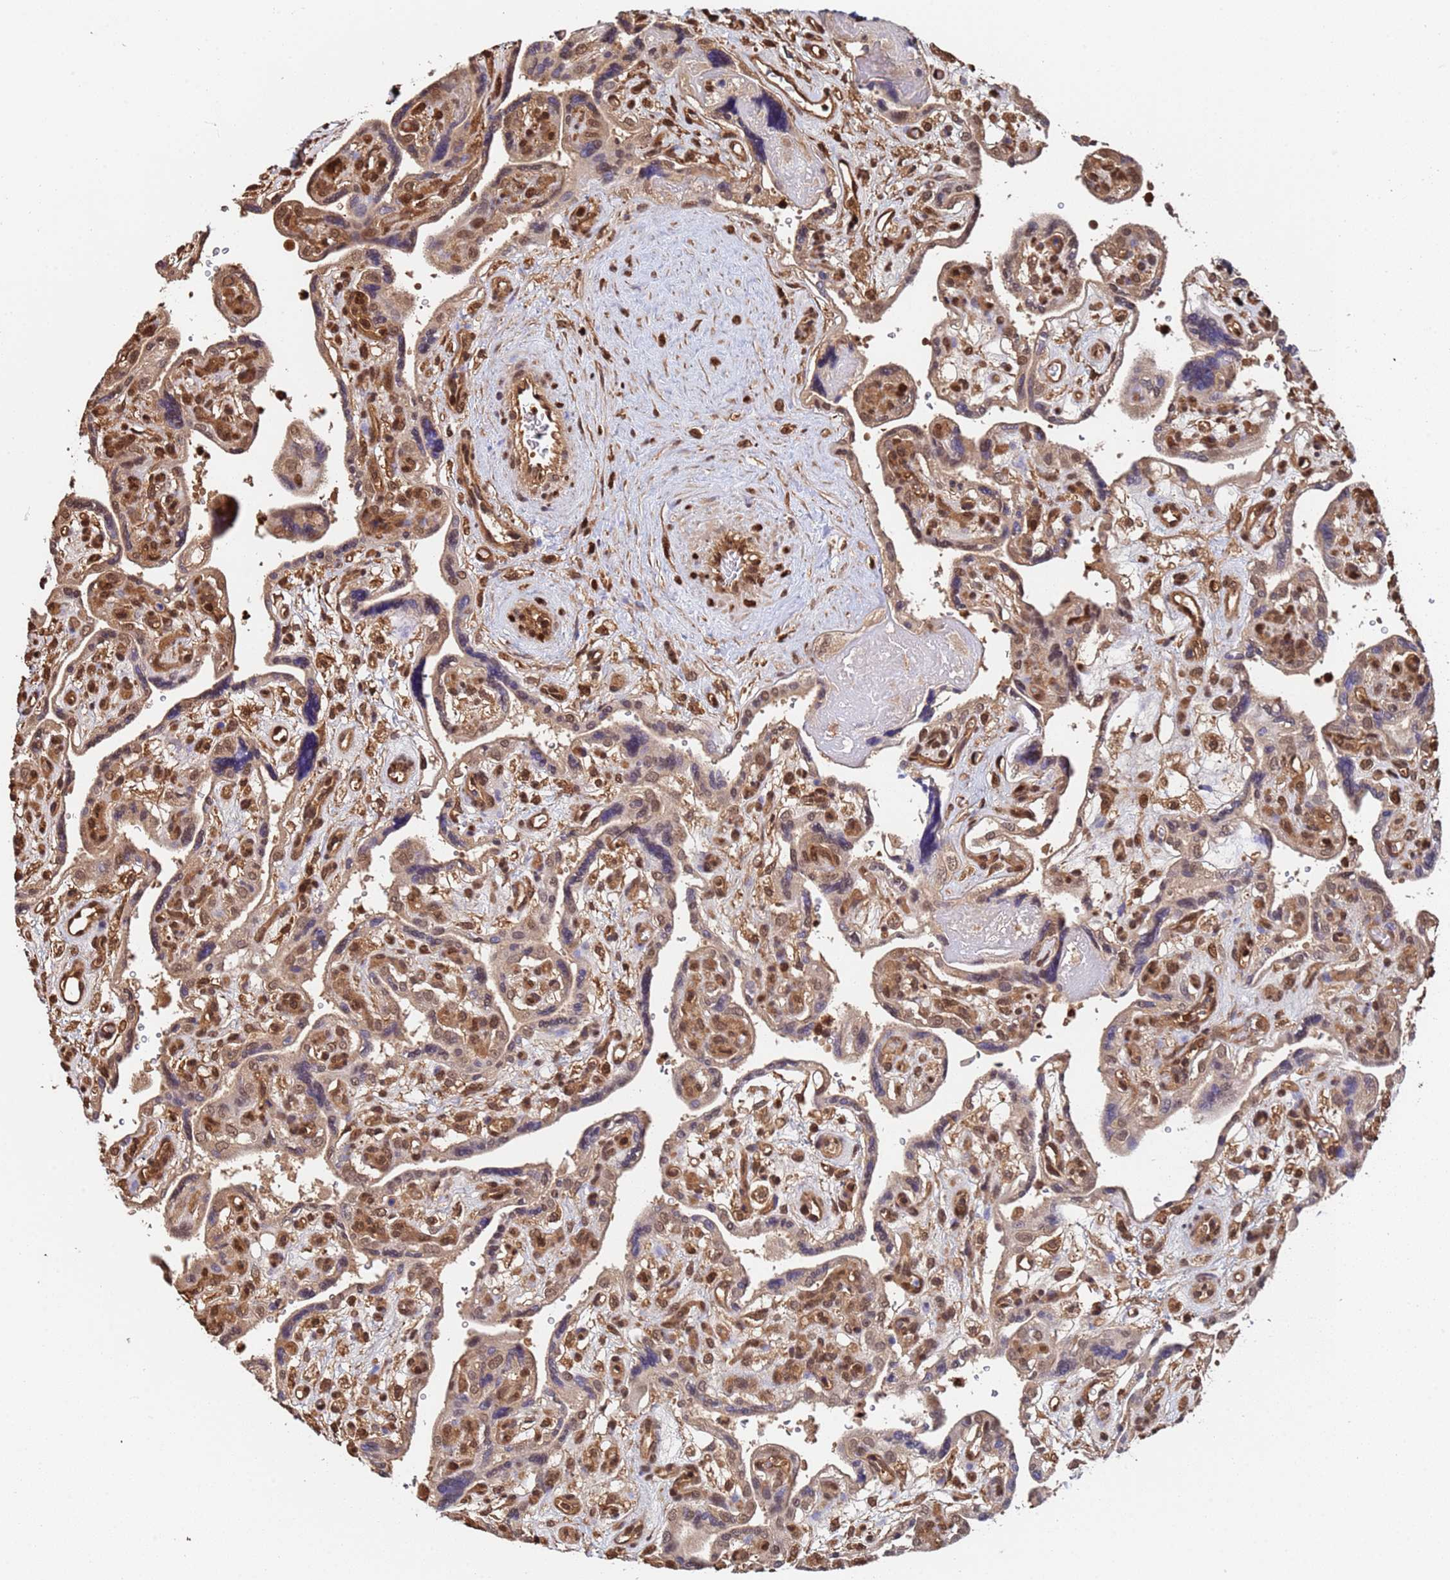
{"staining": {"intensity": "moderate", "quantity": "25%-75%", "location": "cytoplasmic/membranous,nuclear"}, "tissue": "placenta", "cell_type": "Decidual cells", "image_type": "normal", "snomed": [{"axis": "morphology", "description": "Normal tissue, NOS"}, {"axis": "topography", "description": "Placenta"}], "caption": "IHC of benign human placenta demonstrates medium levels of moderate cytoplasmic/membranous,nuclear positivity in about 25%-75% of decidual cells.", "gene": "SUMO2", "patient": {"sex": "female", "age": 39}}